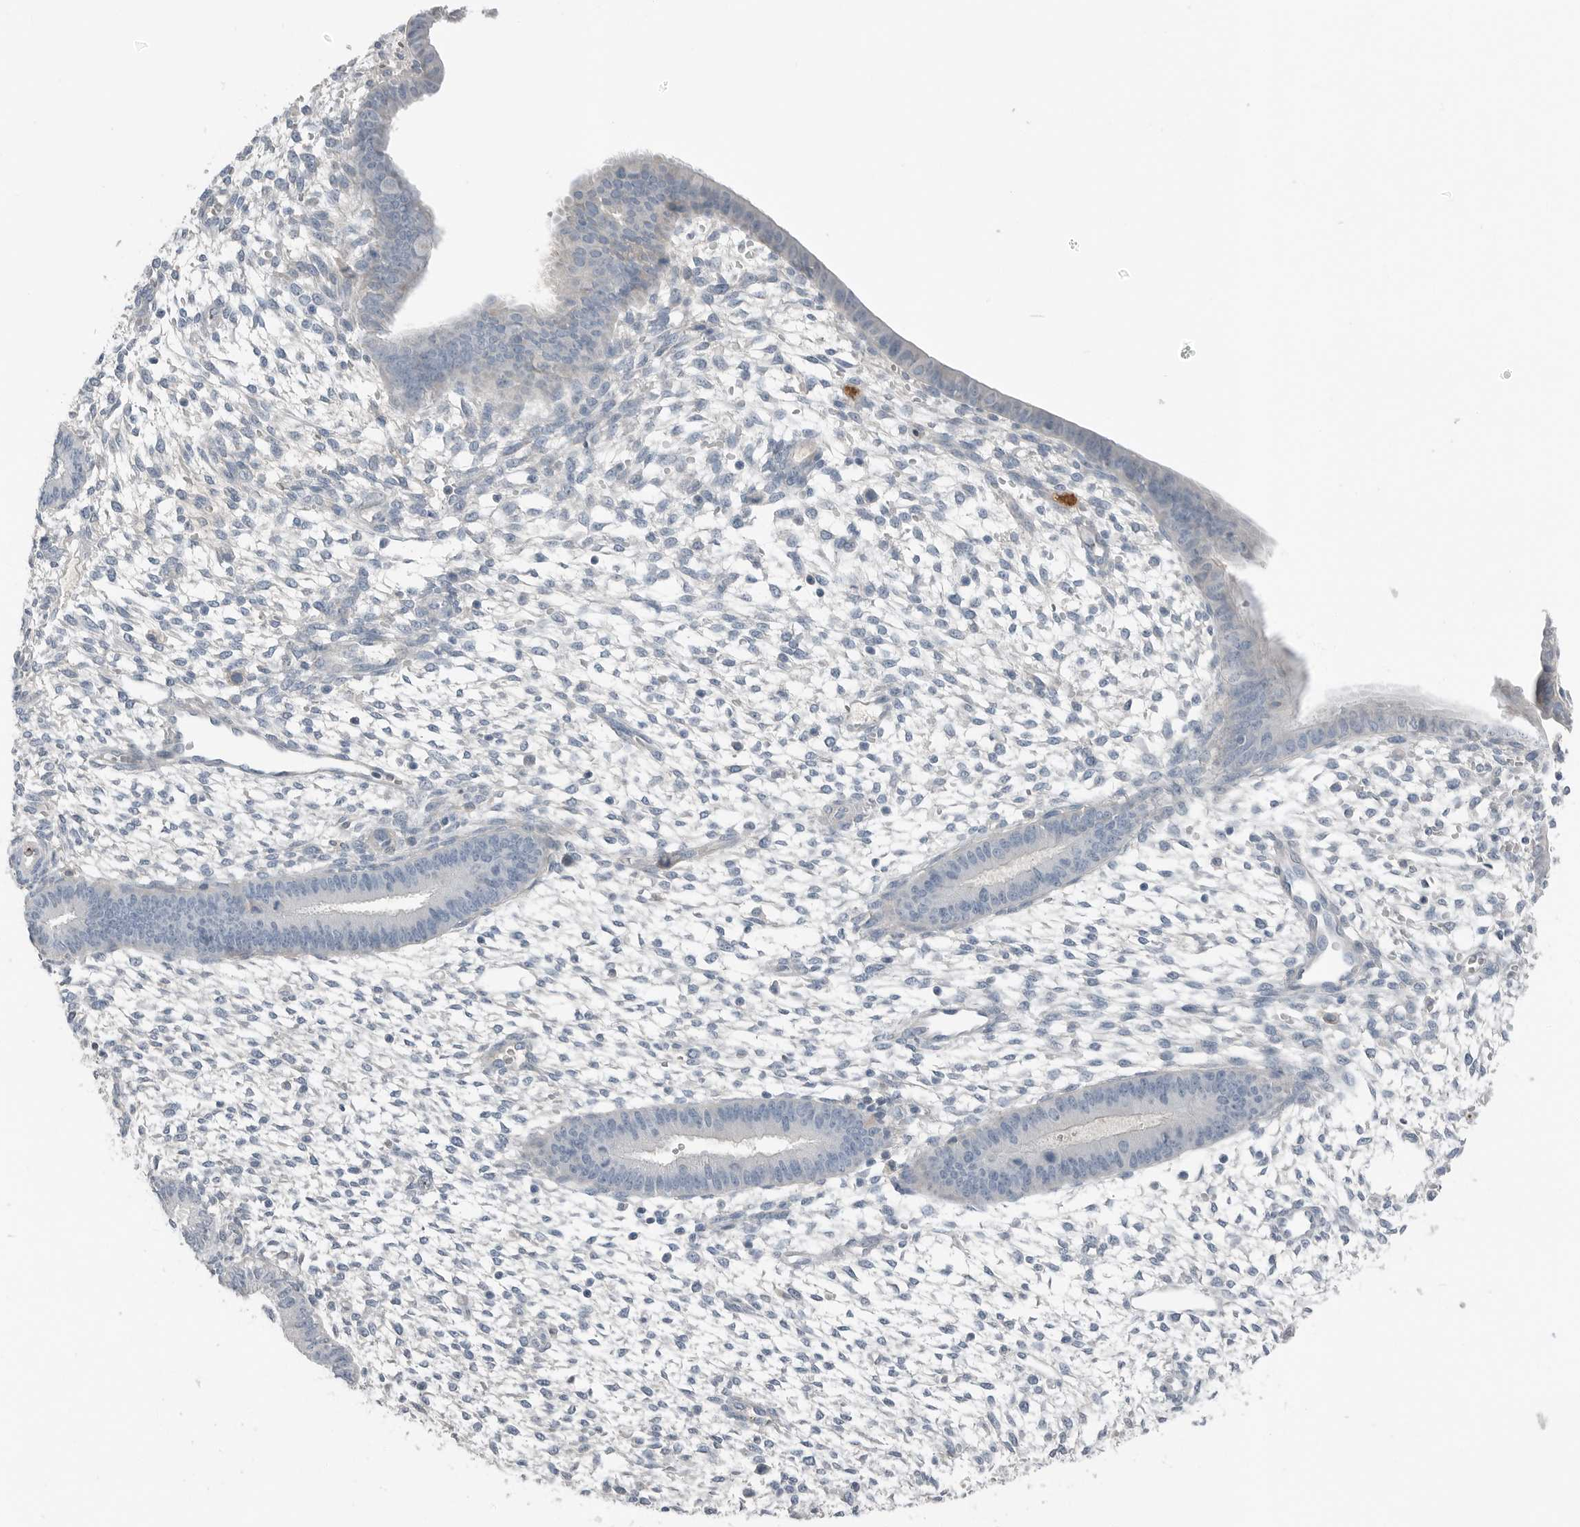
{"staining": {"intensity": "negative", "quantity": "none", "location": "none"}, "tissue": "endometrium", "cell_type": "Cells in endometrial stroma", "image_type": "normal", "snomed": [{"axis": "morphology", "description": "Normal tissue, NOS"}, {"axis": "topography", "description": "Endometrium"}], "caption": "Immunohistochemistry (IHC) image of normal endometrium: human endometrium stained with DAB (3,3'-diaminobenzidine) demonstrates no significant protein positivity in cells in endometrial stroma.", "gene": "SERPINB7", "patient": {"sex": "female", "age": 46}}